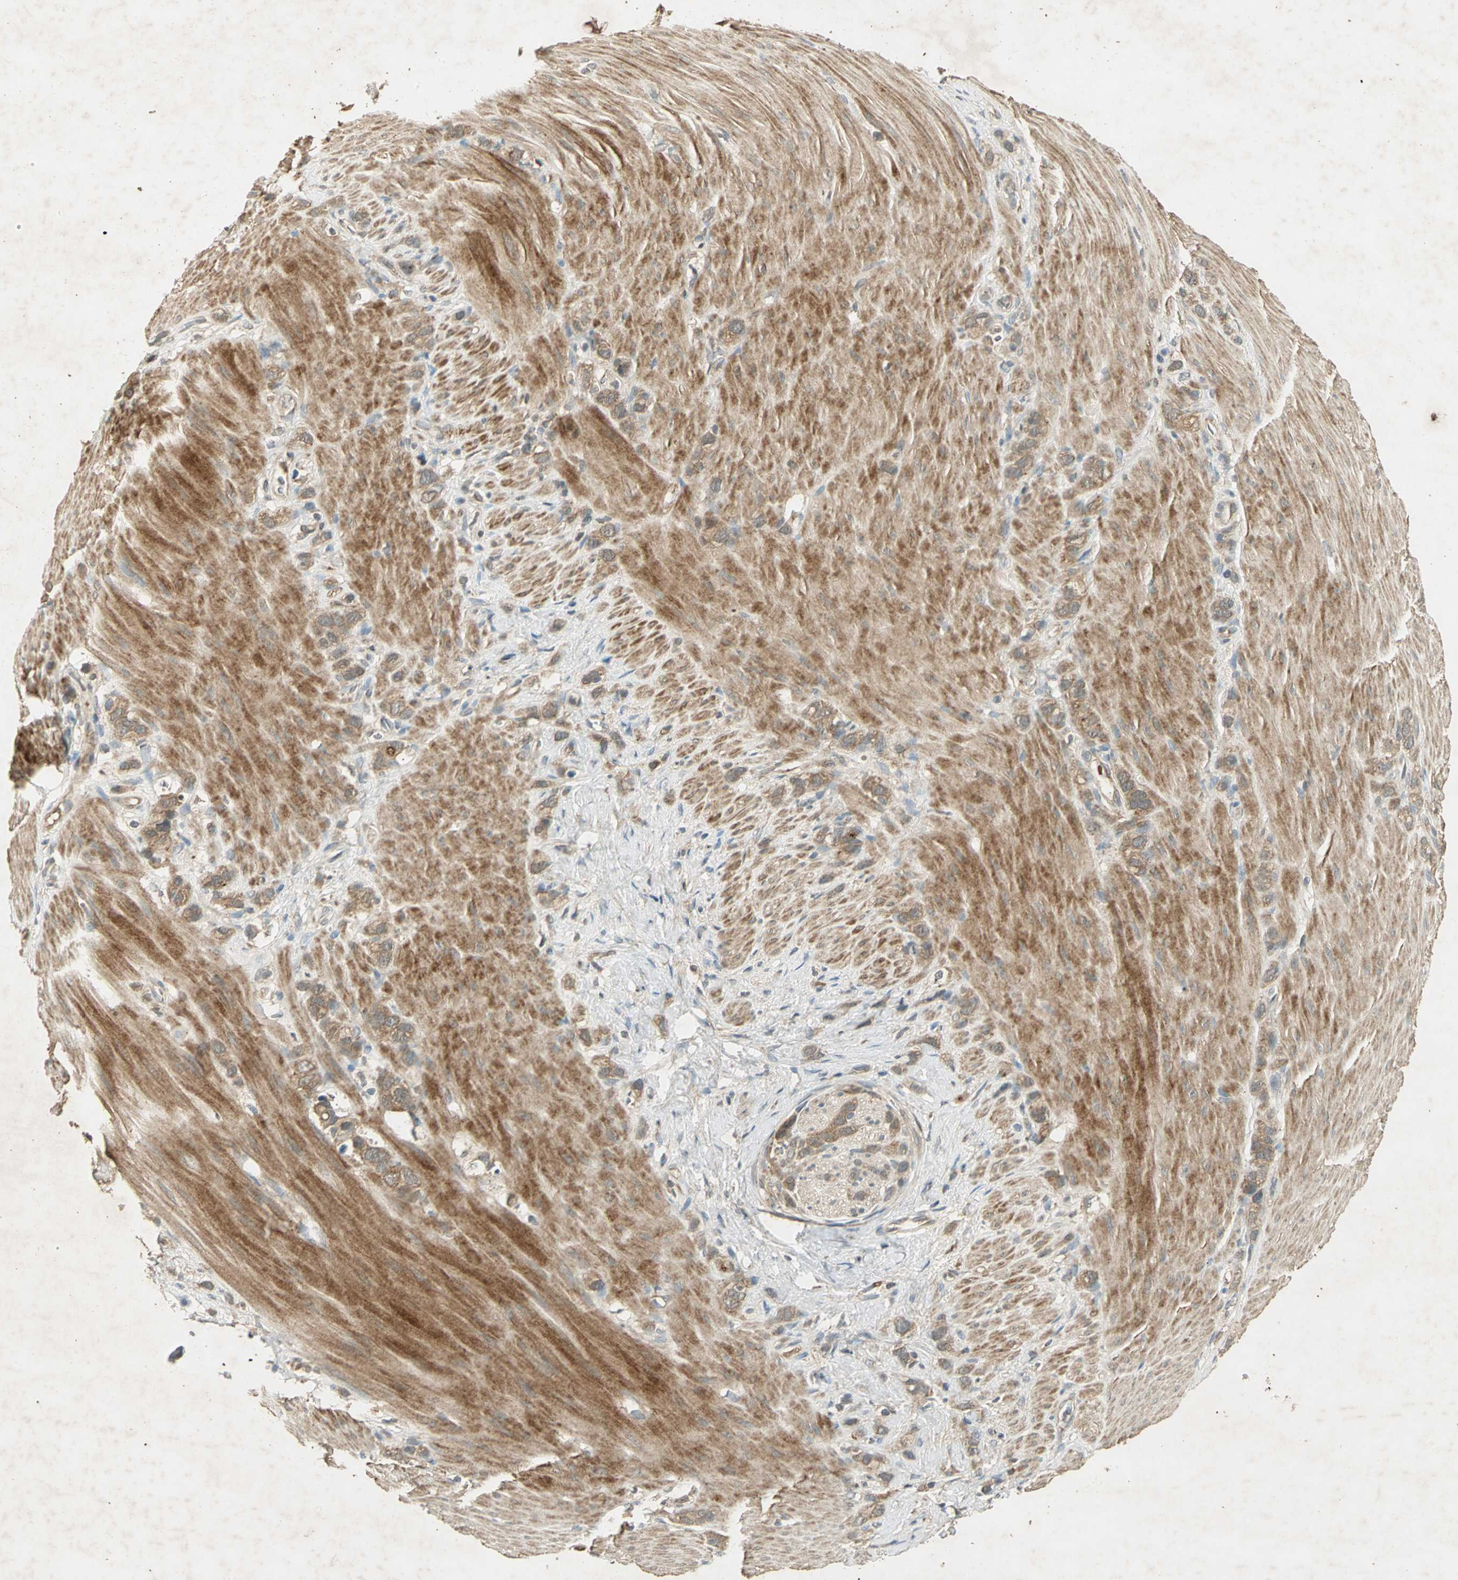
{"staining": {"intensity": "moderate", "quantity": ">75%", "location": "cytoplasmic/membranous"}, "tissue": "stomach cancer", "cell_type": "Tumor cells", "image_type": "cancer", "snomed": [{"axis": "morphology", "description": "Normal tissue, NOS"}, {"axis": "morphology", "description": "Adenocarcinoma, NOS"}, {"axis": "morphology", "description": "Adenocarcinoma, High grade"}, {"axis": "topography", "description": "Stomach, upper"}, {"axis": "topography", "description": "Stomach"}], "caption": "Immunohistochemical staining of human stomach cancer shows medium levels of moderate cytoplasmic/membranous positivity in approximately >75% of tumor cells.", "gene": "KEAP1", "patient": {"sex": "female", "age": 65}}